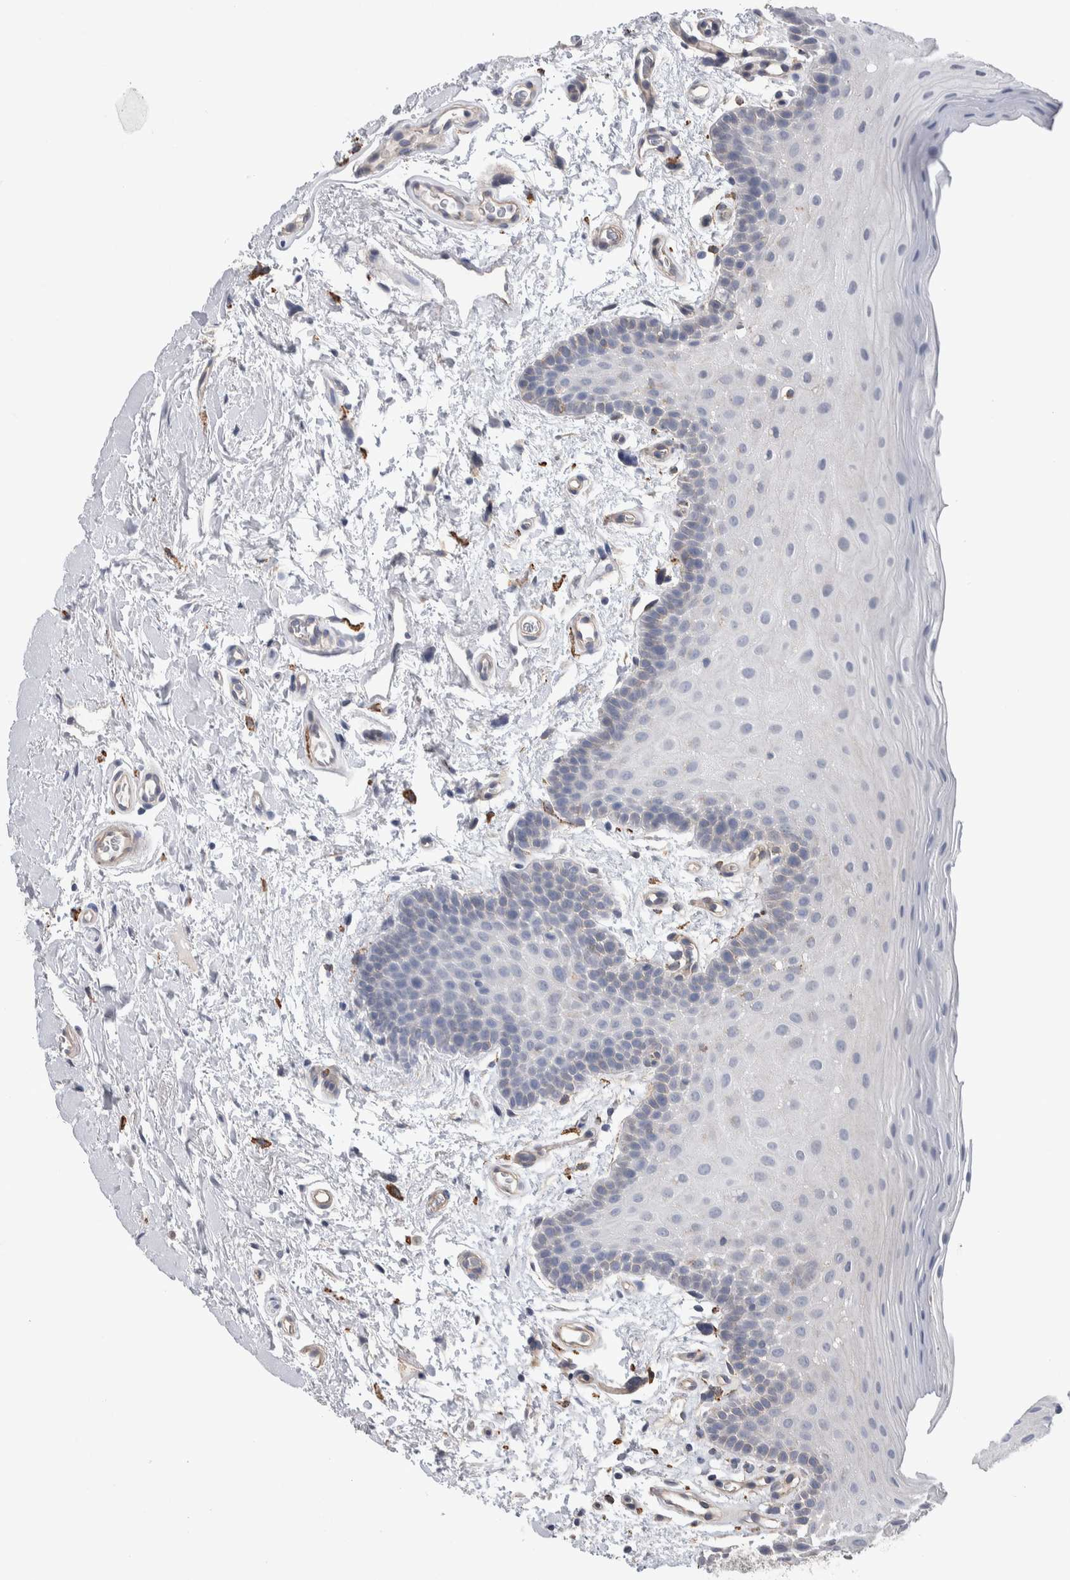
{"staining": {"intensity": "negative", "quantity": "none", "location": "none"}, "tissue": "oral mucosa", "cell_type": "Squamous epithelial cells", "image_type": "normal", "snomed": [{"axis": "morphology", "description": "Normal tissue, NOS"}, {"axis": "topography", "description": "Oral tissue"}], "caption": "The micrograph demonstrates no staining of squamous epithelial cells in unremarkable oral mucosa. (Brightfield microscopy of DAB immunohistochemistry at high magnification).", "gene": "GCNA", "patient": {"sex": "male", "age": 62}}